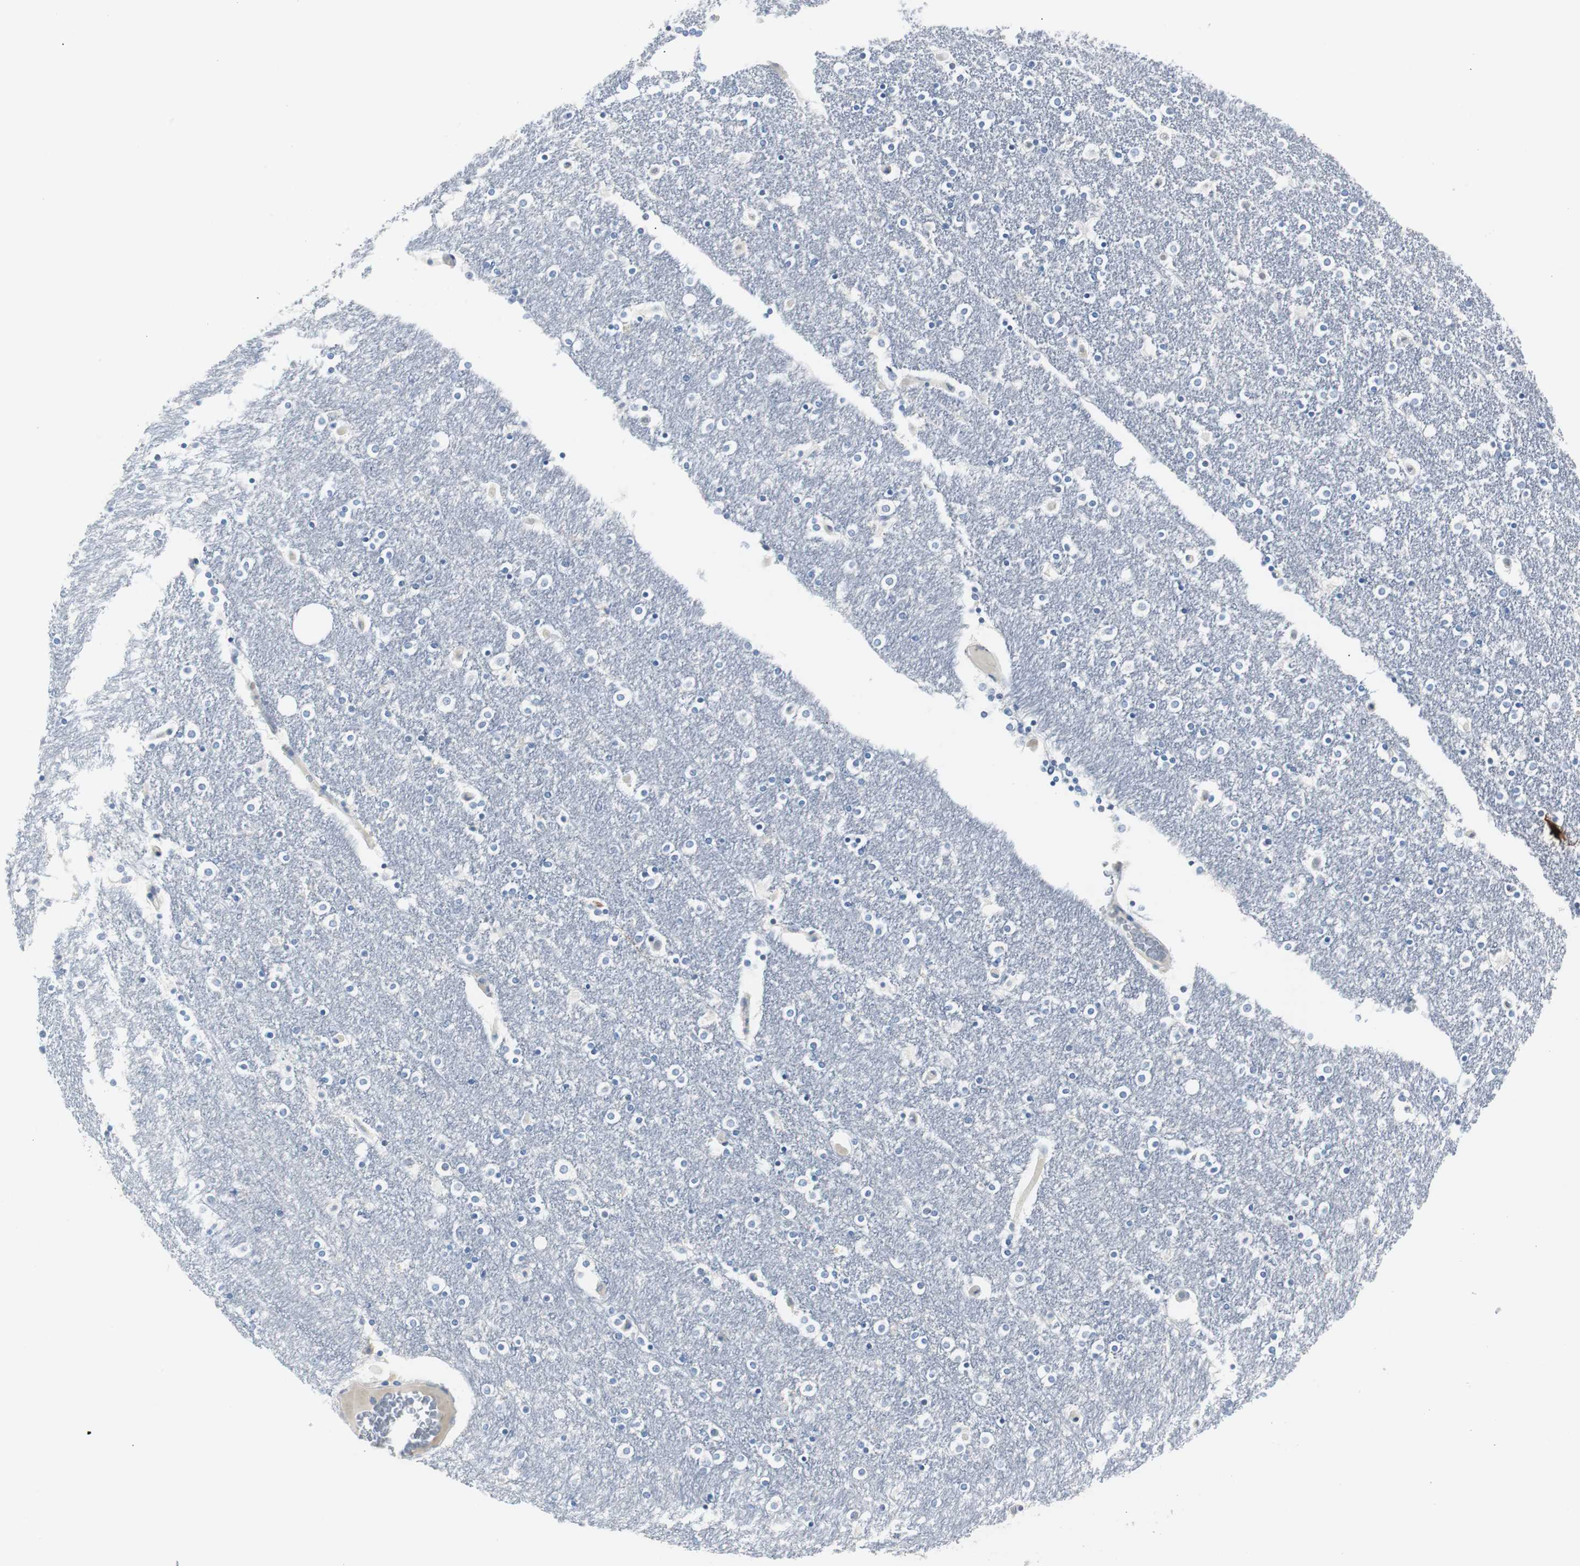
{"staining": {"intensity": "negative", "quantity": "none", "location": "none"}, "tissue": "caudate", "cell_type": "Glial cells", "image_type": "normal", "snomed": [{"axis": "morphology", "description": "Normal tissue, NOS"}, {"axis": "topography", "description": "Lateral ventricle wall"}], "caption": "The photomicrograph shows no significant positivity in glial cells of caudate.", "gene": "RASA1", "patient": {"sex": "female", "age": 54}}